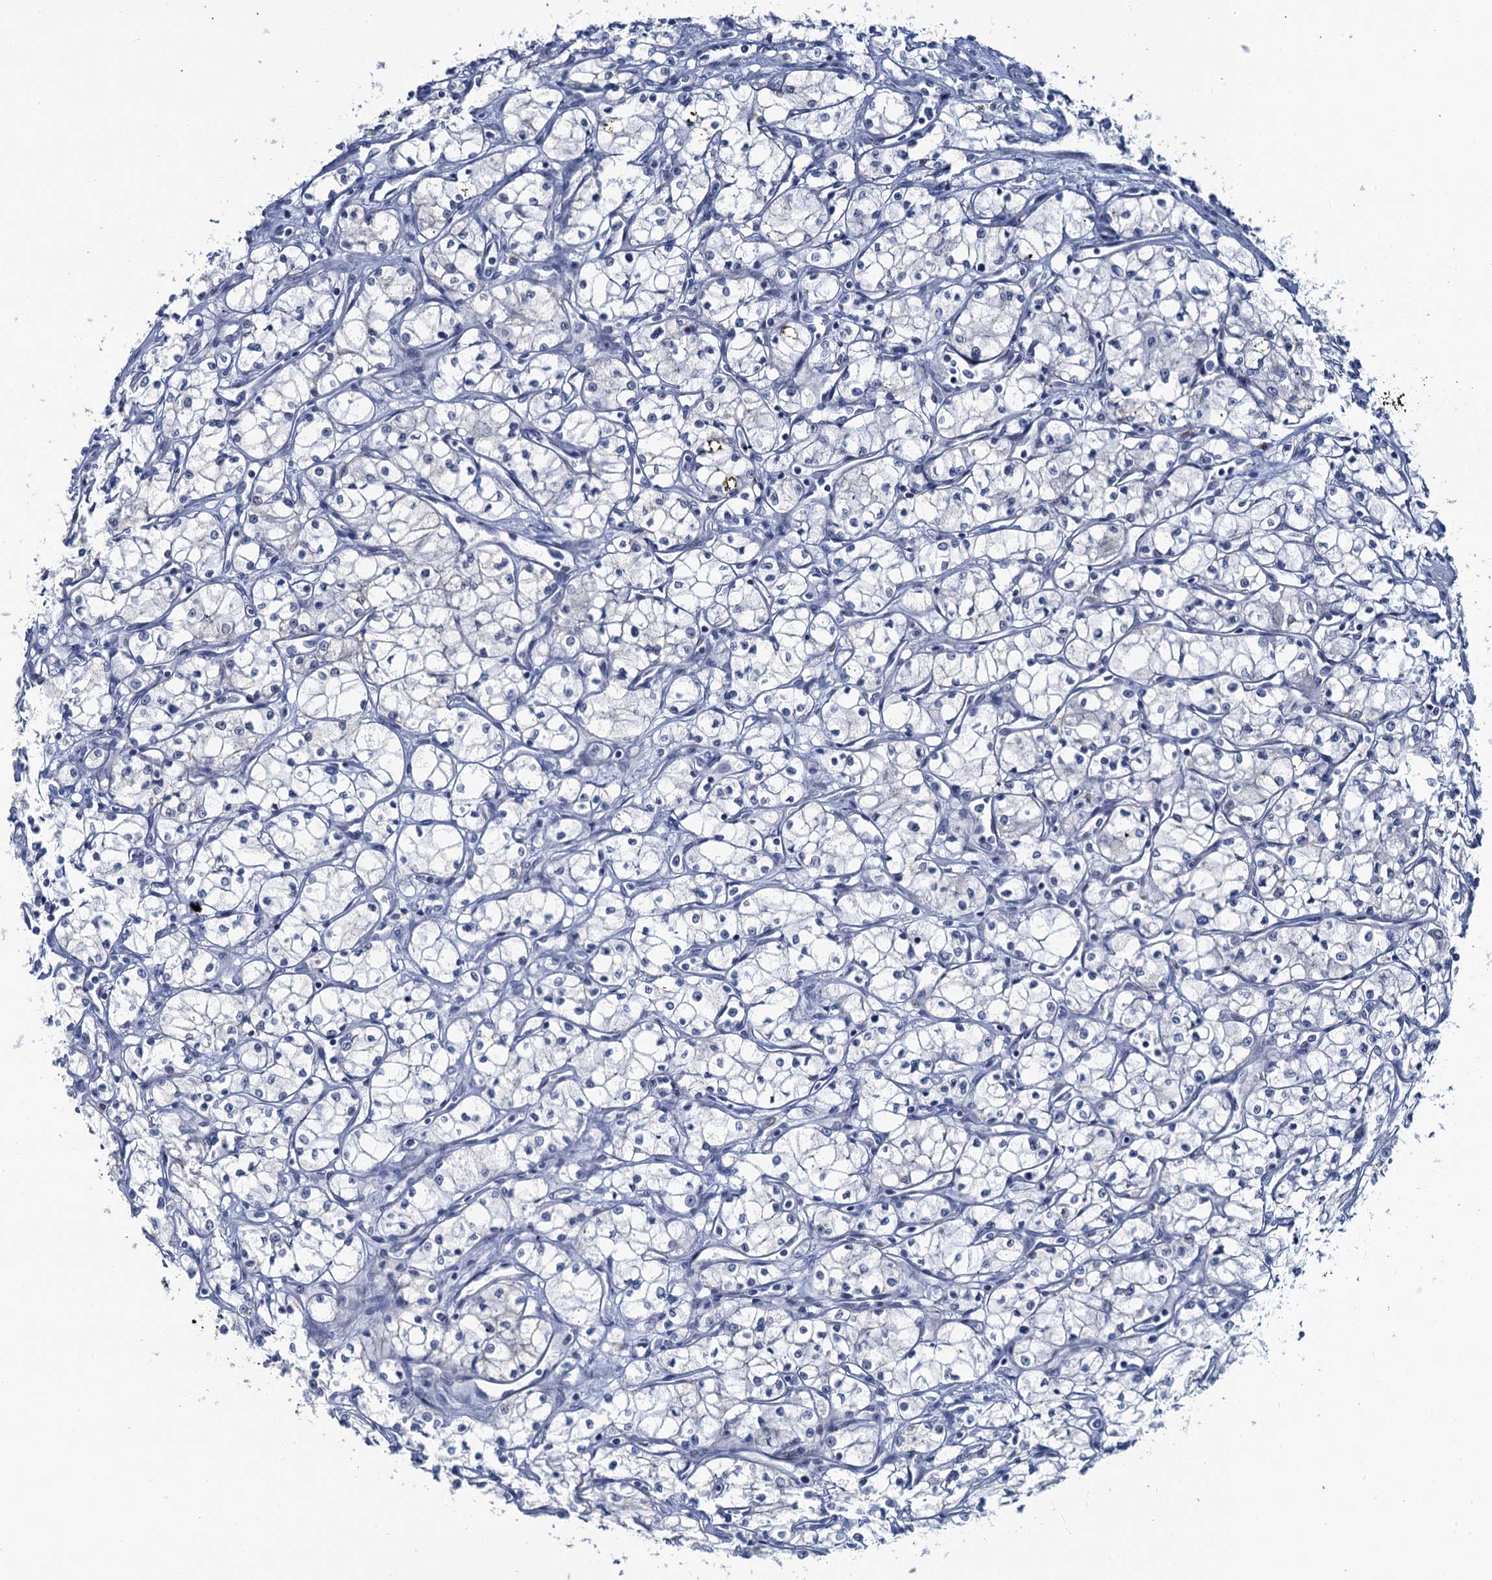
{"staining": {"intensity": "negative", "quantity": "none", "location": "none"}, "tissue": "renal cancer", "cell_type": "Tumor cells", "image_type": "cancer", "snomed": [{"axis": "morphology", "description": "Adenocarcinoma, NOS"}, {"axis": "topography", "description": "Kidney"}], "caption": "This image is of renal cancer stained with immunohistochemistry (IHC) to label a protein in brown with the nuclei are counter-stained blue. There is no staining in tumor cells. (IHC, brightfield microscopy, high magnification).", "gene": "TOX3", "patient": {"sex": "male", "age": 59}}